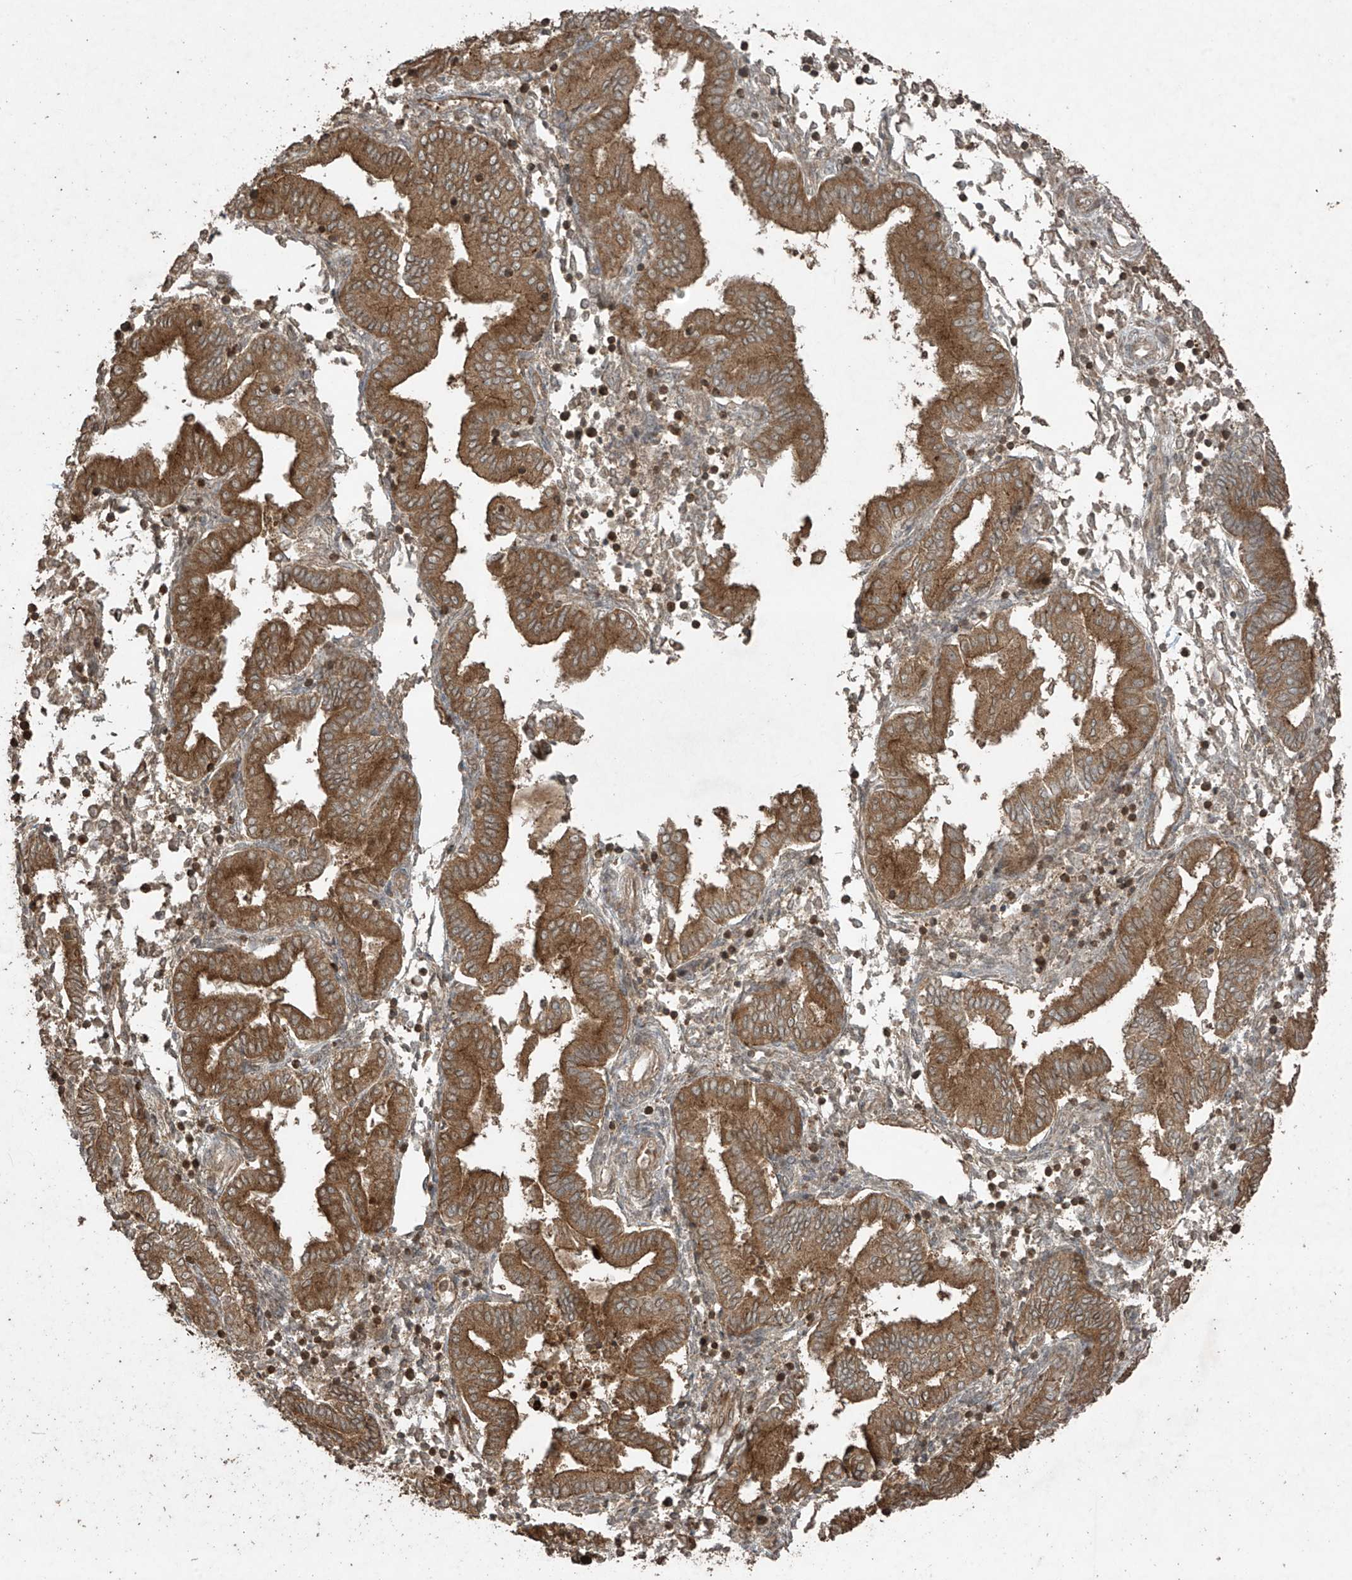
{"staining": {"intensity": "weak", "quantity": "<25%", "location": "cytoplasmic/membranous"}, "tissue": "endometrium", "cell_type": "Cells in endometrial stroma", "image_type": "normal", "snomed": [{"axis": "morphology", "description": "Normal tissue, NOS"}, {"axis": "topography", "description": "Endometrium"}], "caption": "A high-resolution micrograph shows IHC staining of benign endometrium, which displays no significant expression in cells in endometrial stroma.", "gene": "PGPEP1", "patient": {"sex": "female", "age": 53}}